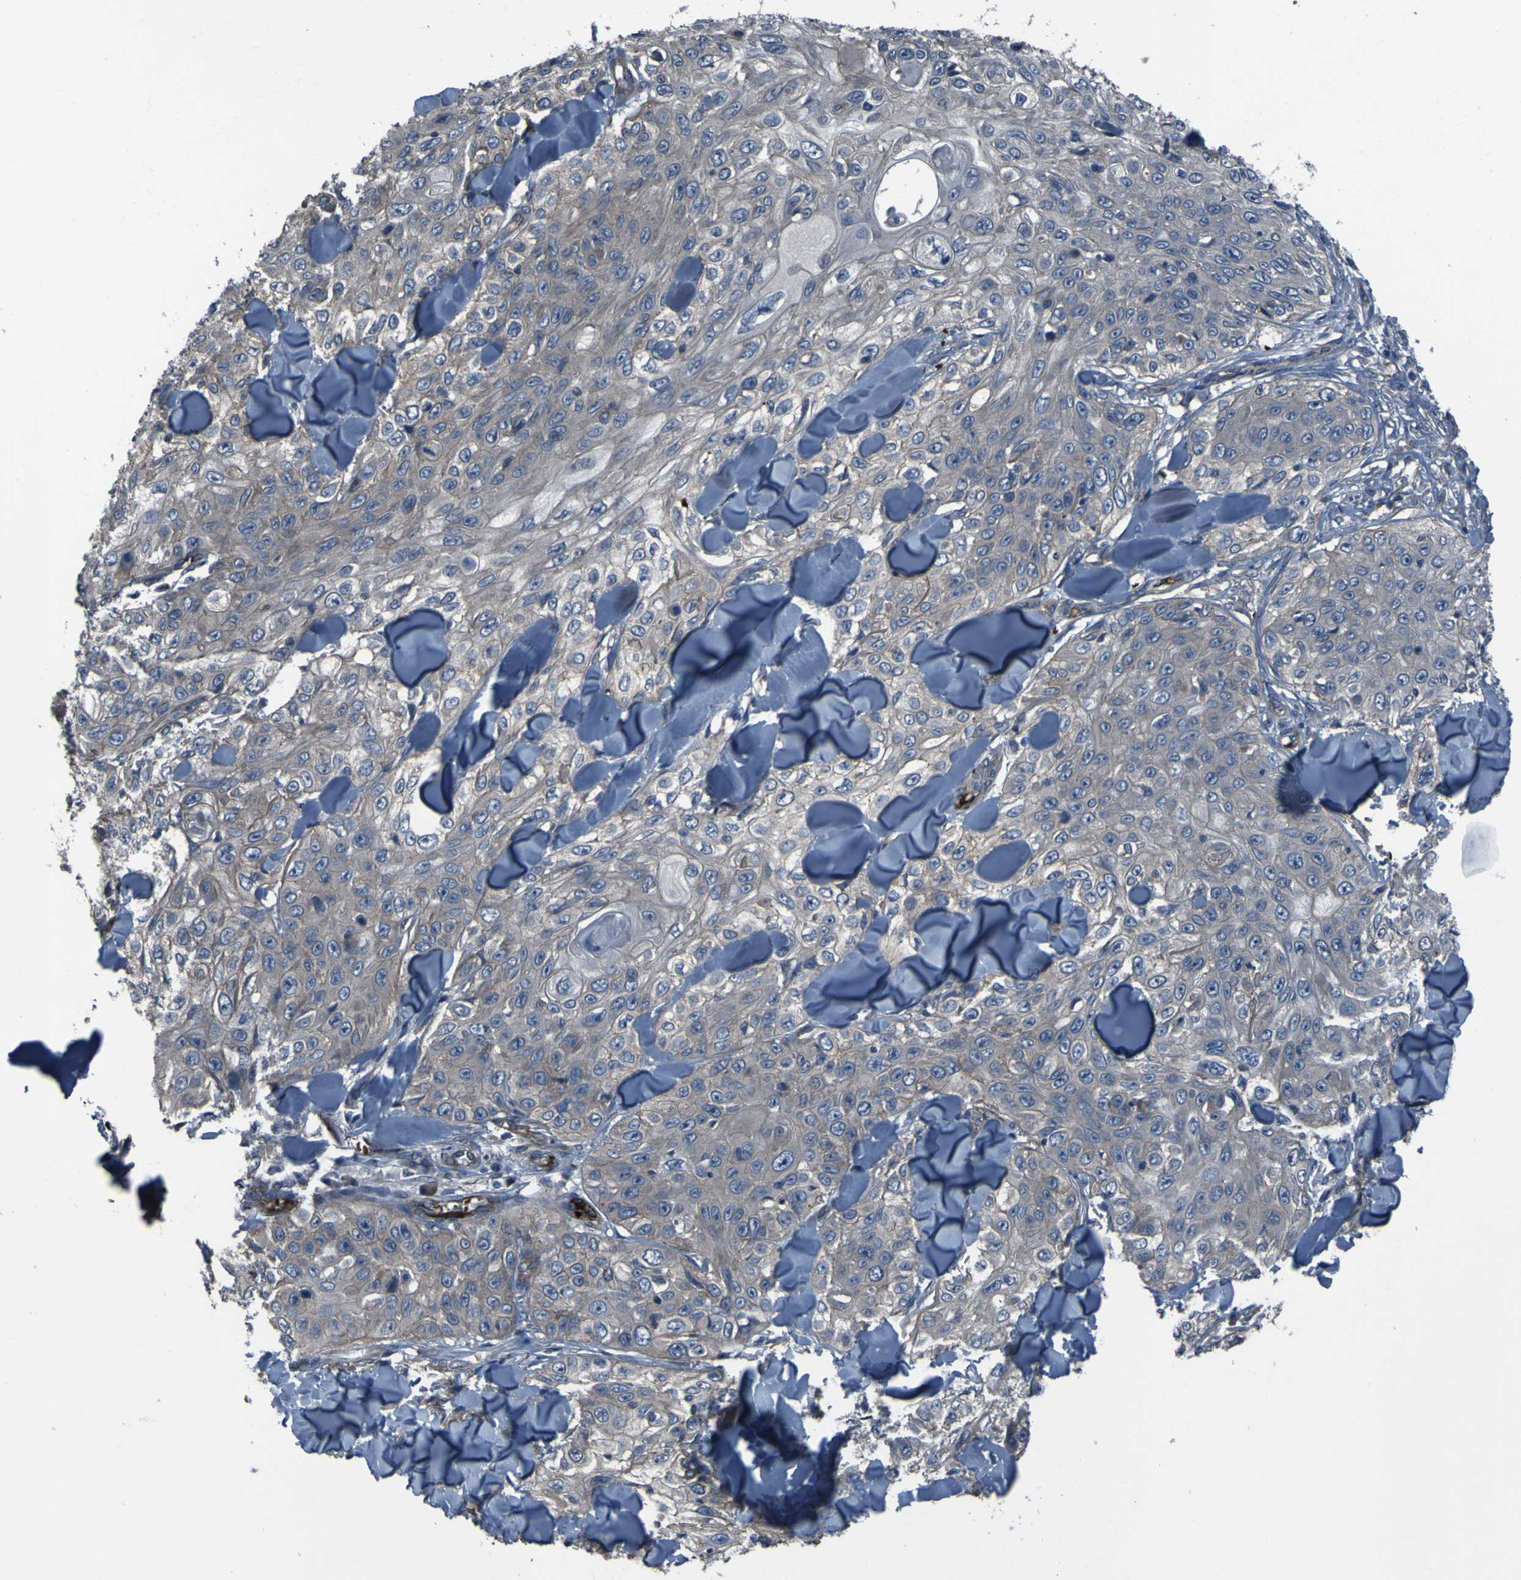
{"staining": {"intensity": "weak", "quantity": ">75%", "location": "cytoplasmic/membranous"}, "tissue": "skin cancer", "cell_type": "Tumor cells", "image_type": "cancer", "snomed": [{"axis": "morphology", "description": "Squamous cell carcinoma, NOS"}, {"axis": "topography", "description": "Skin"}], "caption": "Squamous cell carcinoma (skin) tissue demonstrates weak cytoplasmic/membranous positivity in about >75% of tumor cells, visualized by immunohistochemistry. Using DAB (brown) and hematoxylin (blue) stains, captured at high magnification using brightfield microscopy.", "gene": "GRAMD1A", "patient": {"sex": "male", "age": 86}}